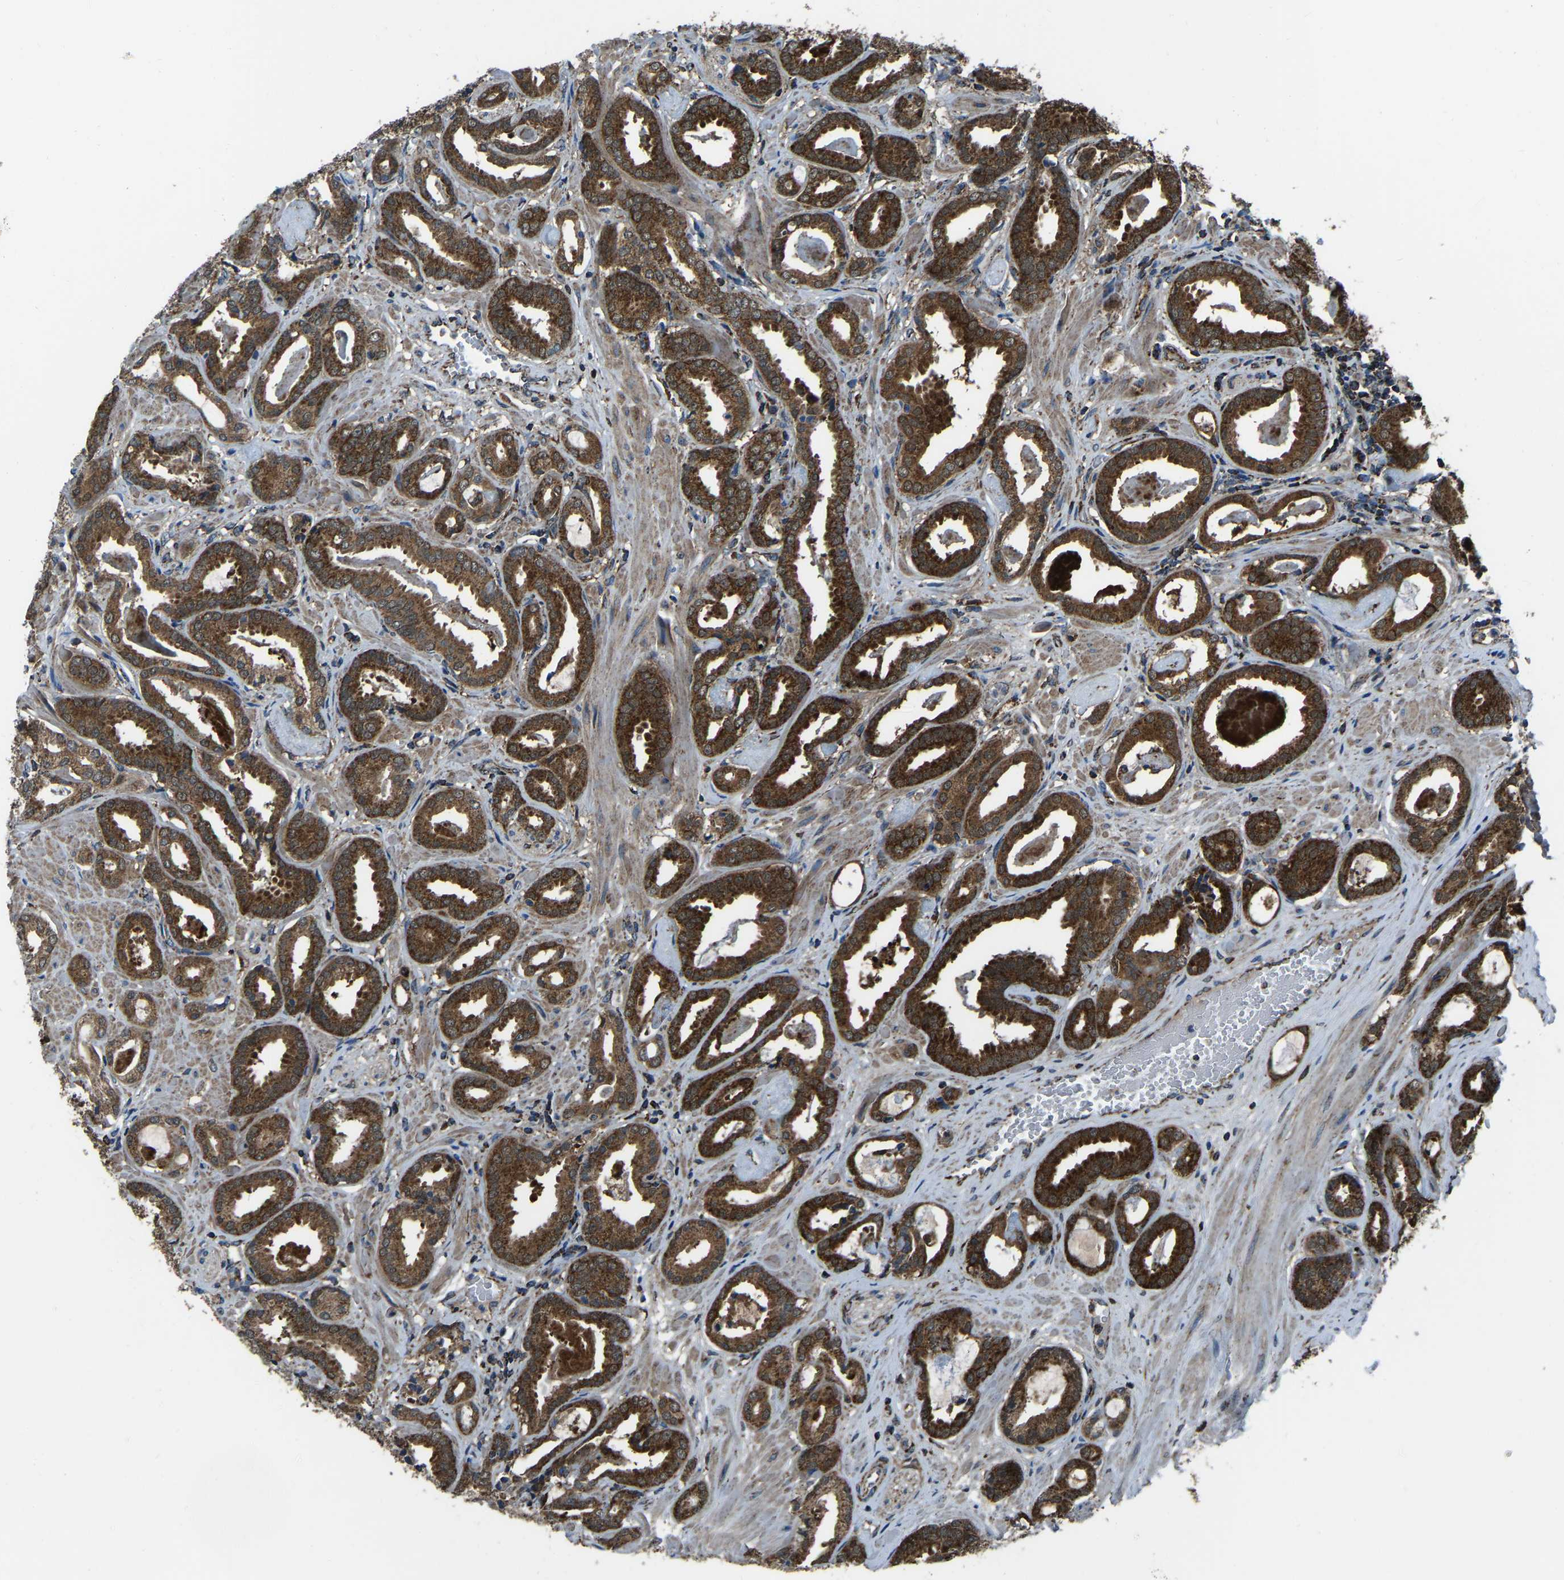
{"staining": {"intensity": "strong", "quantity": ">75%", "location": "cytoplasmic/membranous"}, "tissue": "prostate cancer", "cell_type": "Tumor cells", "image_type": "cancer", "snomed": [{"axis": "morphology", "description": "Adenocarcinoma, Low grade"}, {"axis": "topography", "description": "Prostate"}], "caption": "This is an image of immunohistochemistry staining of prostate cancer, which shows strong expression in the cytoplasmic/membranous of tumor cells.", "gene": "AKR1A1", "patient": {"sex": "male", "age": 53}}